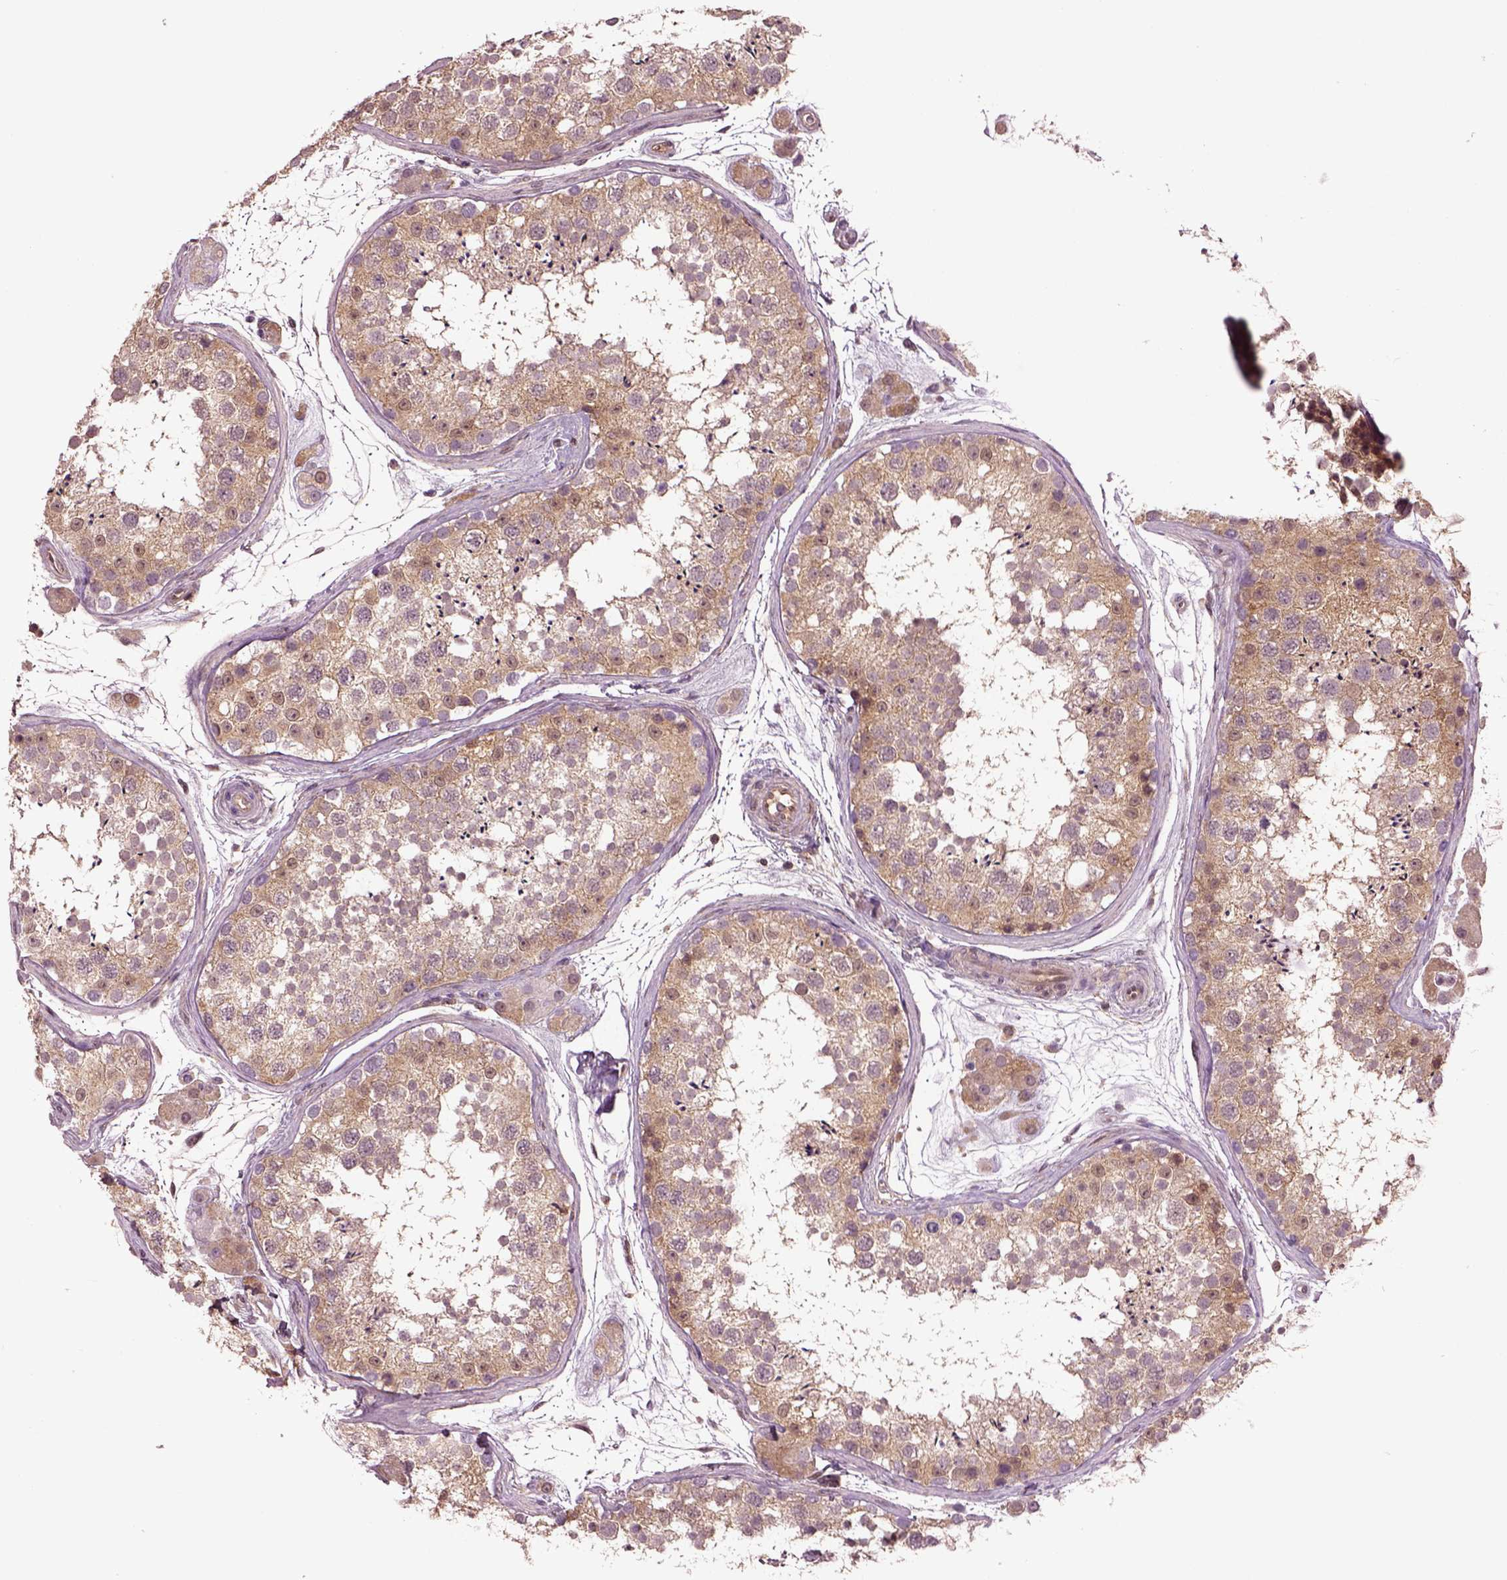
{"staining": {"intensity": "weak", "quantity": ">75%", "location": "cytoplasmic/membranous"}, "tissue": "testis", "cell_type": "Cells in seminiferous ducts", "image_type": "normal", "snomed": [{"axis": "morphology", "description": "Normal tissue, NOS"}, {"axis": "topography", "description": "Testis"}], "caption": "High-magnification brightfield microscopy of benign testis stained with DAB (3,3'-diaminobenzidine) (brown) and counterstained with hematoxylin (blue). cells in seminiferous ducts exhibit weak cytoplasmic/membranous positivity is appreciated in approximately>75% of cells.", "gene": "MDP1", "patient": {"sex": "male", "age": 41}}